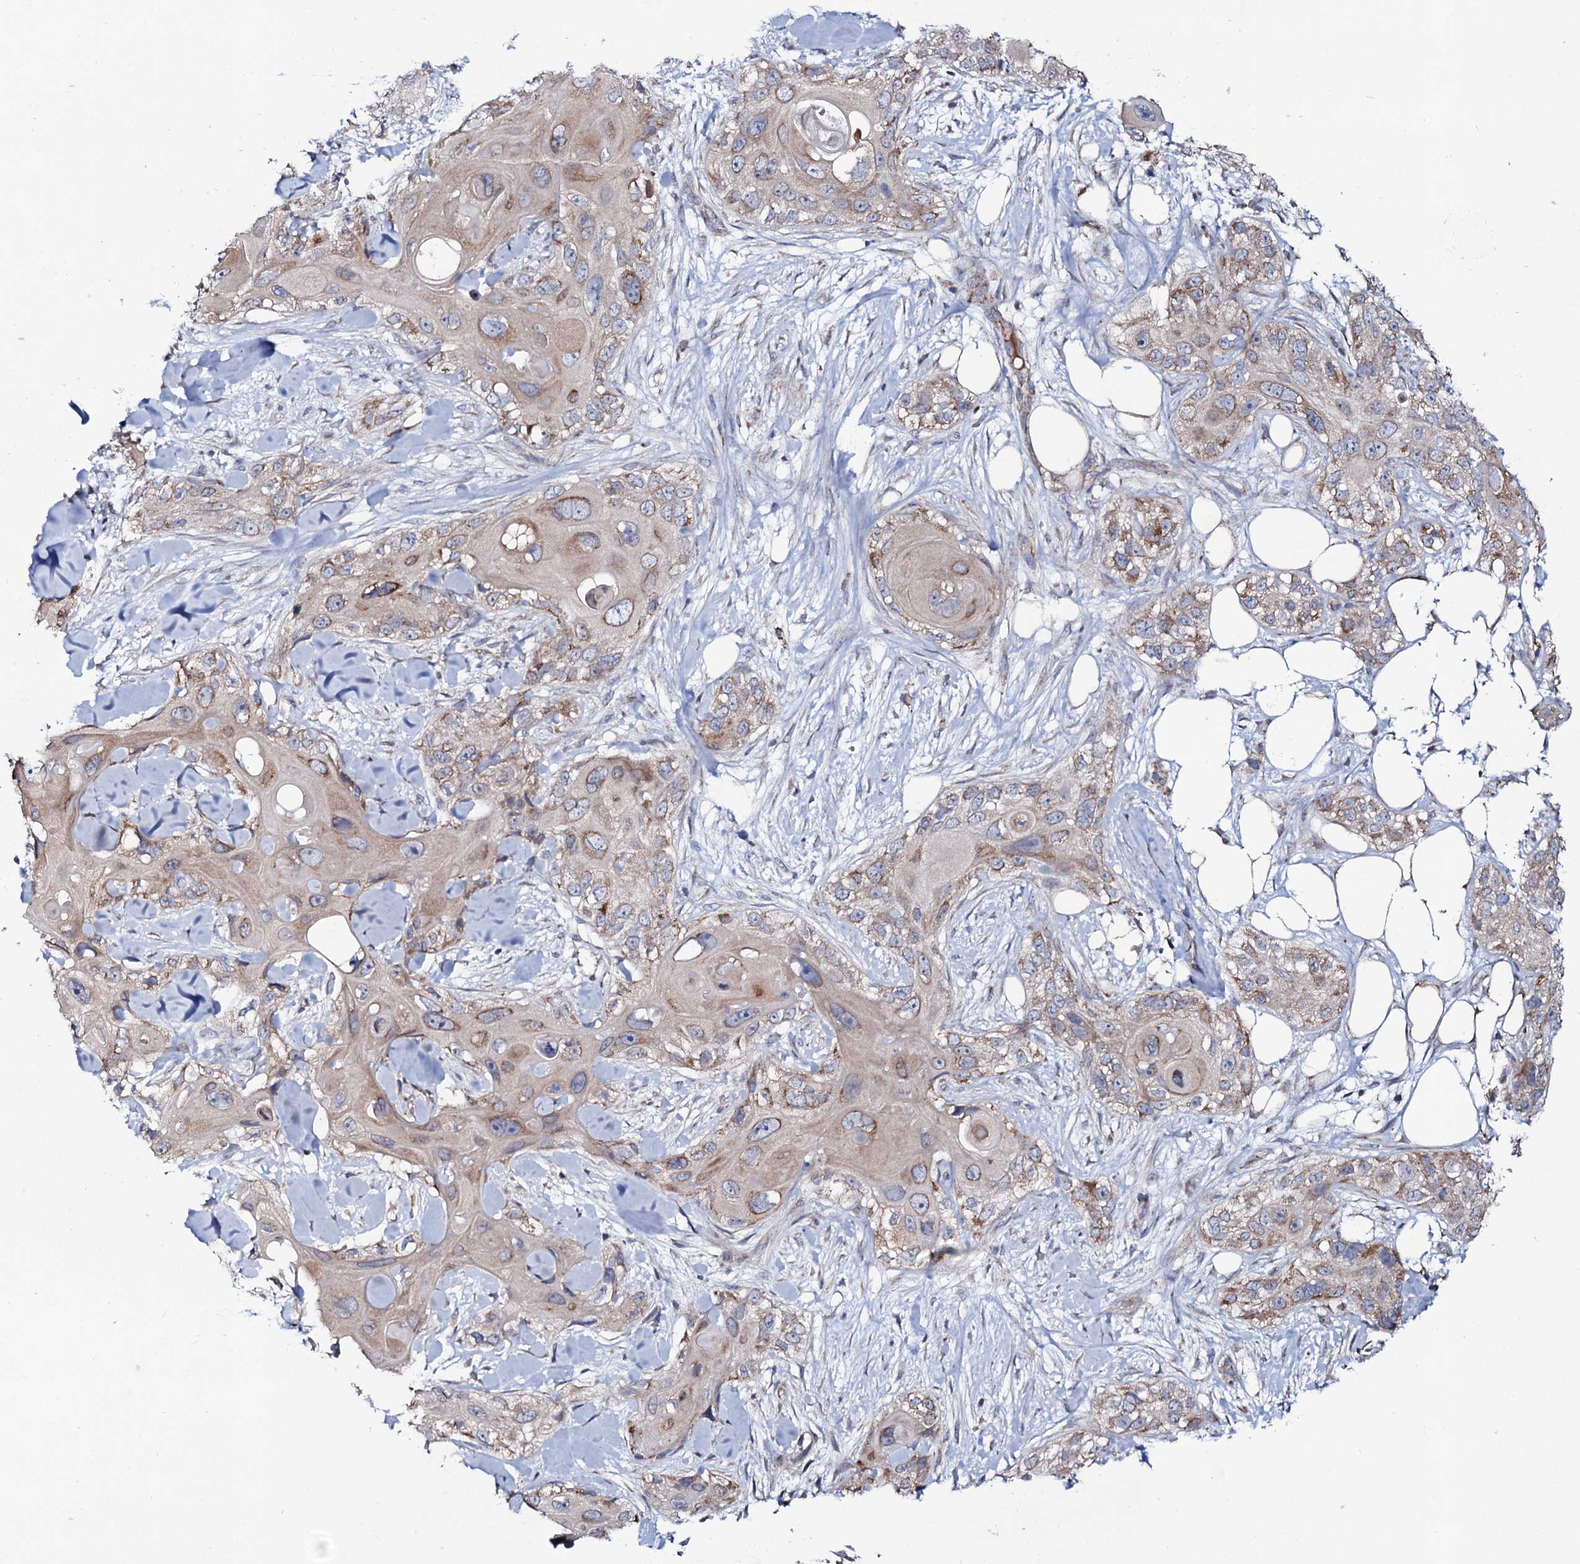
{"staining": {"intensity": "moderate", "quantity": "<25%", "location": "cytoplasmic/membranous"}, "tissue": "skin cancer", "cell_type": "Tumor cells", "image_type": "cancer", "snomed": [{"axis": "morphology", "description": "Normal tissue, NOS"}, {"axis": "morphology", "description": "Squamous cell carcinoma, NOS"}, {"axis": "topography", "description": "Skin"}], "caption": "The immunohistochemical stain highlights moderate cytoplasmic/membranous expression in tumor cells of skin cancer tissue.", "gene": "PPP1R3D", "patient": {"sex": "male", "age": 72}}